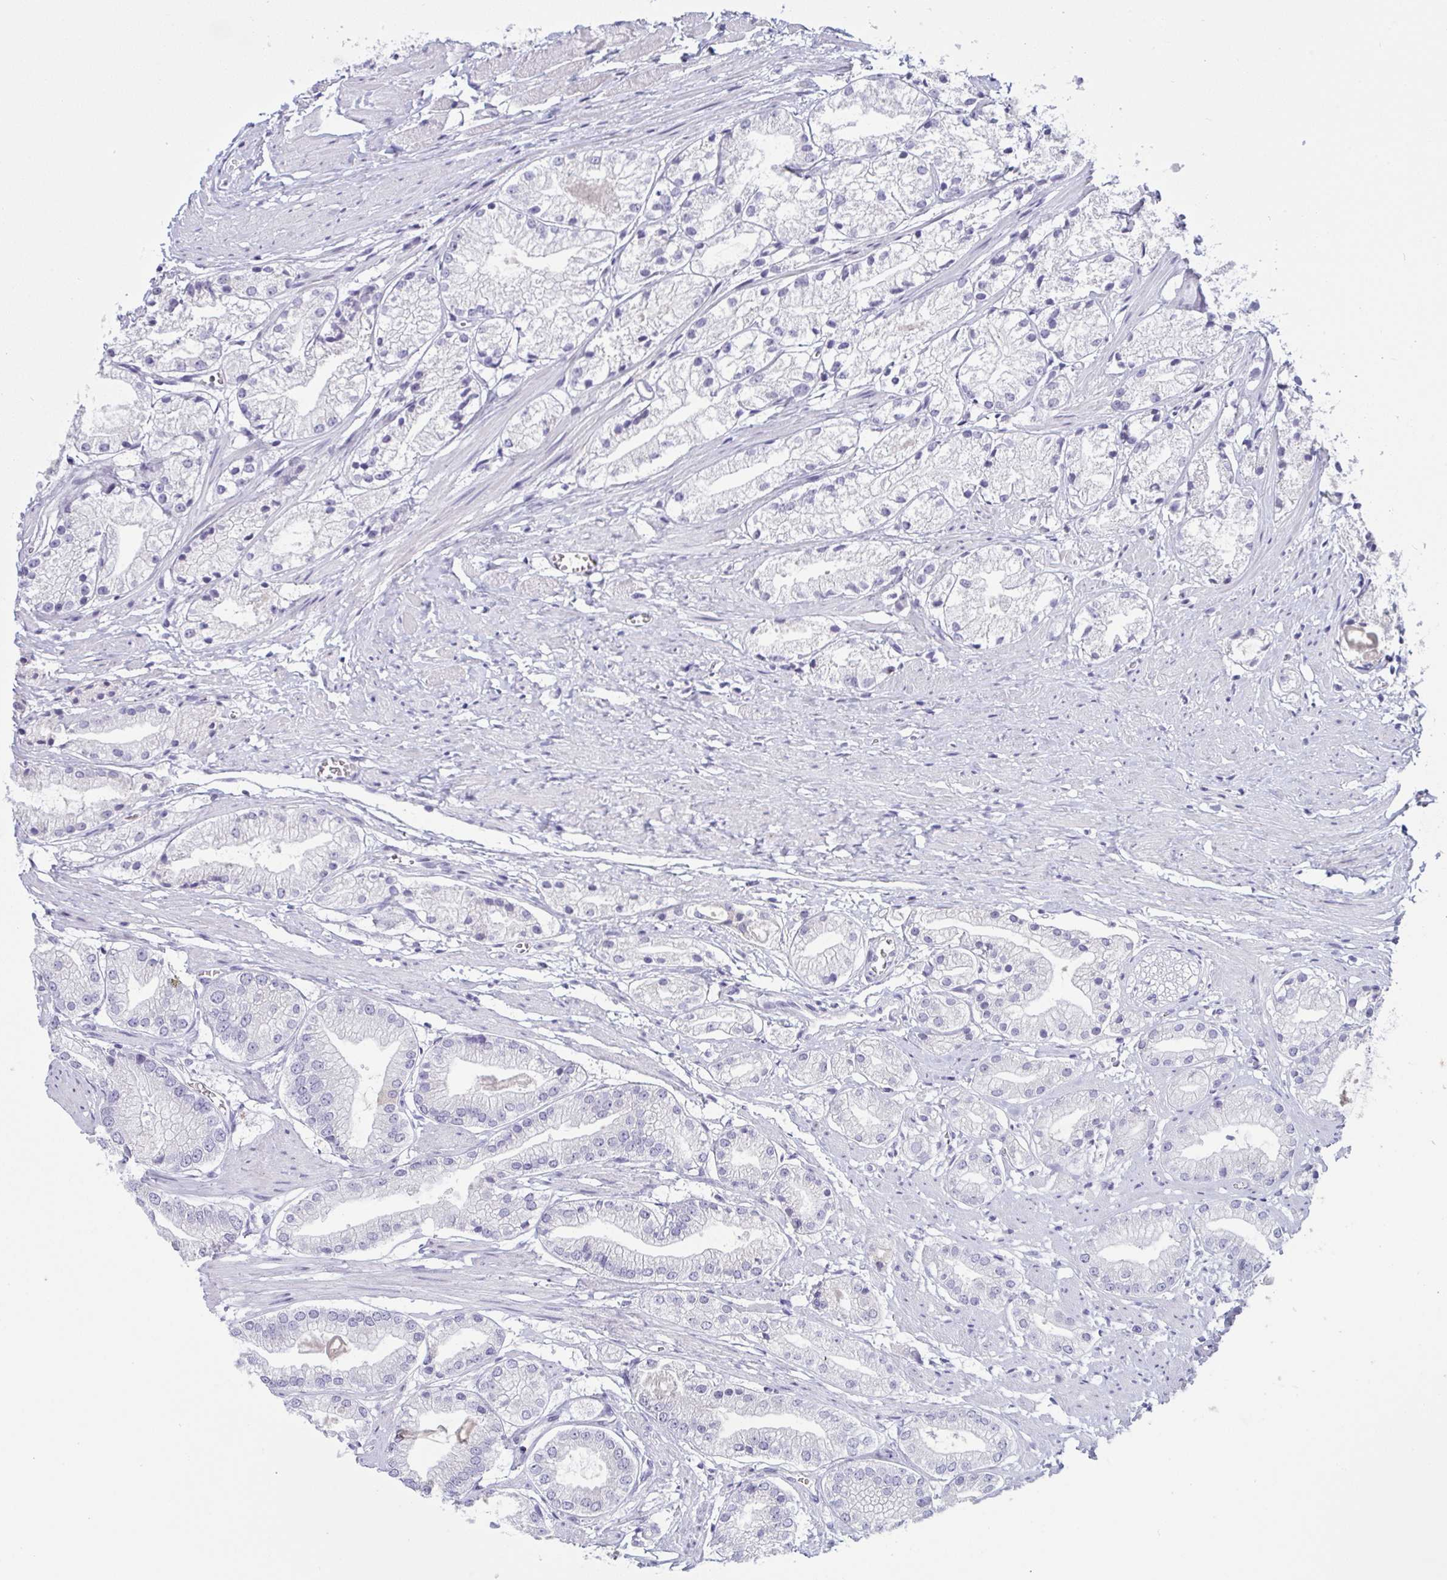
{"staining": {"intensity": "negative", "quantity": "none", "location": "none"}, "tissue": "prostate cancer", "cell_type": "Tumor cells", "image_type": "cancer", "snomed": [{"axis": "morphology", "description": "Adenocarcinoma, Low grade"}, {"axis": "topography", "description": "Prostate"}], "caption": "IHC micrograph of neoplastic tissue: human prostate low-grade adenocarcinoma stained with DAB demonstrates no significant protein expression in tumor cells.", "gene": "TENT5D", "patient": {"sex": "male", "age": 69}}